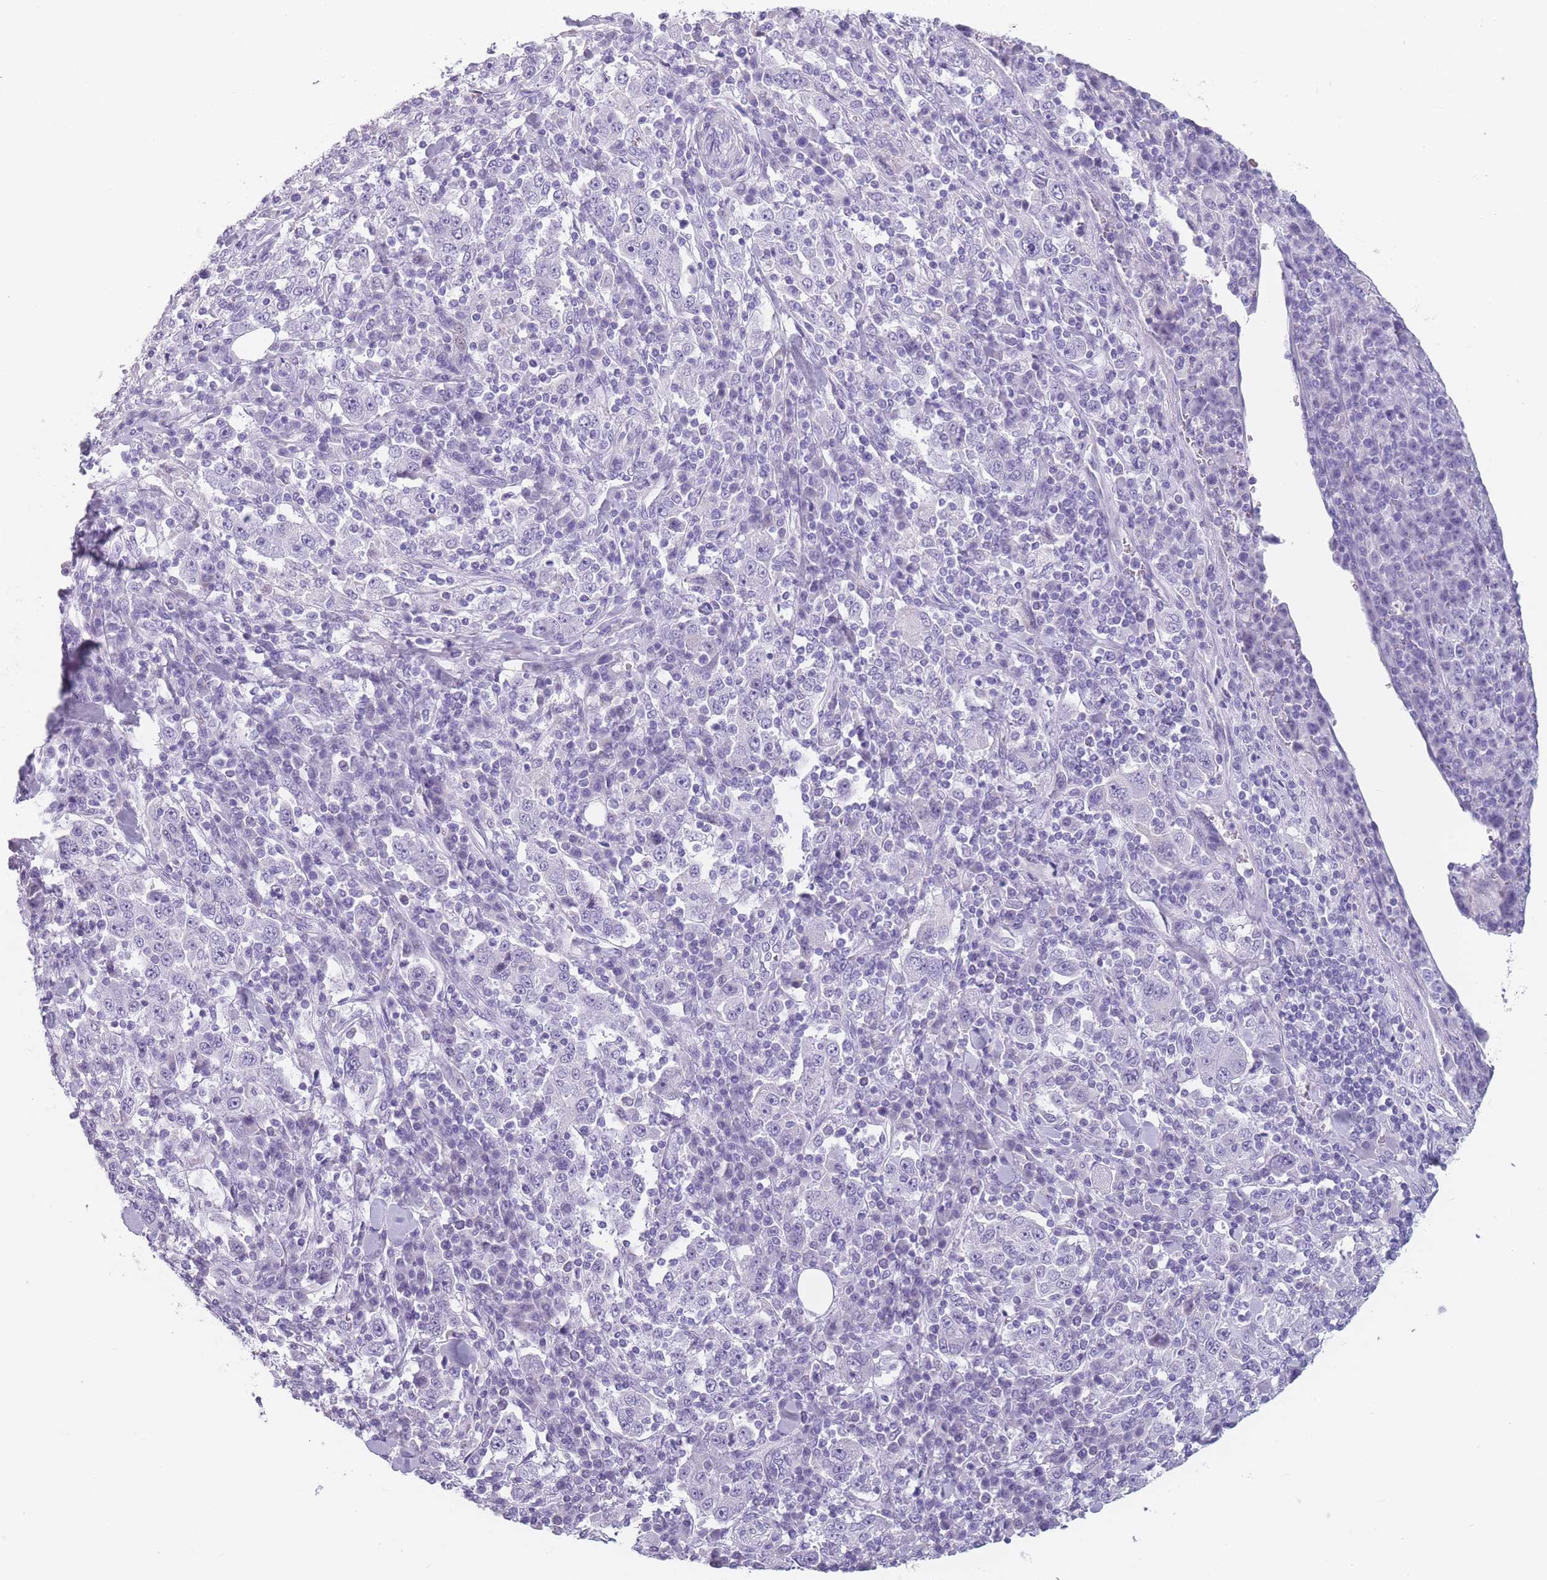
{"staining": {"intensity": "negative", "quantity": "none", "location": "none"}, "tissue": "stomach cancer", "cell_type": "Tumor cells", "image_type": "cancer", "snomed": [{"axis": "morphology", "description": "Normal tissue, NOS"}, {"axis": "morphology", "description": "Adenocarcinoma, NOS"}, {"axis": "topography", "description": "Stomach, upper"}, {"axis": "topography", "description": "Stomach"}], "caption": "This is an IHC image of stomach adenocarcinoma. There is no positivity in tumor cells.", "gene": "CCNO", "patient": {"sex": "male", "age": 59}}